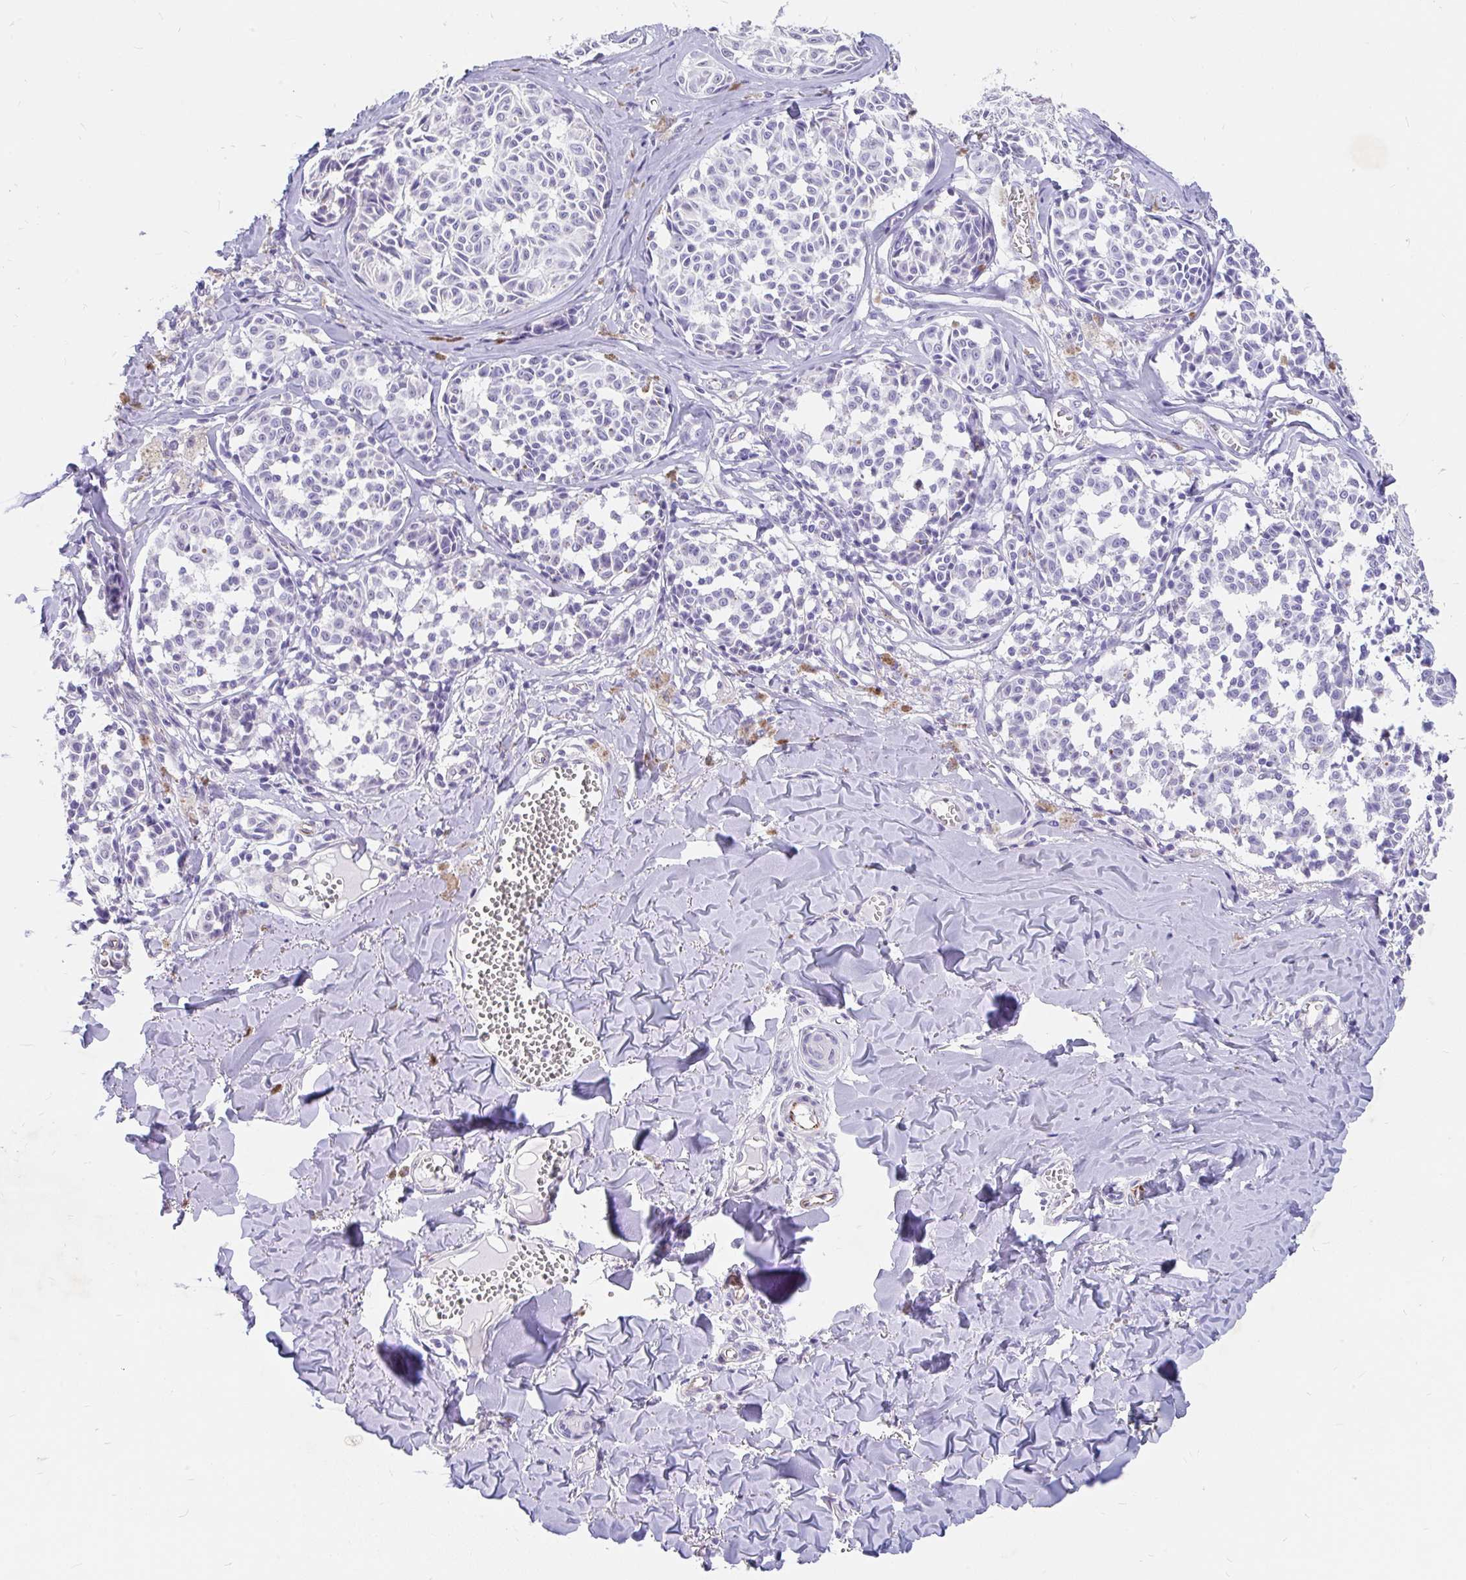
{"staining": {"intensity": "negative", "quantity": "none", "location": "none"}, "tissue": "melanoma", "cell_type": "Tumor cells", "image_type": "cancer", "snomed": [{"axis": "morphology", "description": "Malignant melanoma, NOS"}, {"axis": "topography", "description": "Skin"}], "caption": "Malignant melanoma was stained to show a protein in brown. There is no significant staining in tumor cells. (DAB (3,3'-diaminobenzidine) immunohistochemistry, high magnification).", "gene": "EML5", "patient": {"sex": "female", "age": 43}}